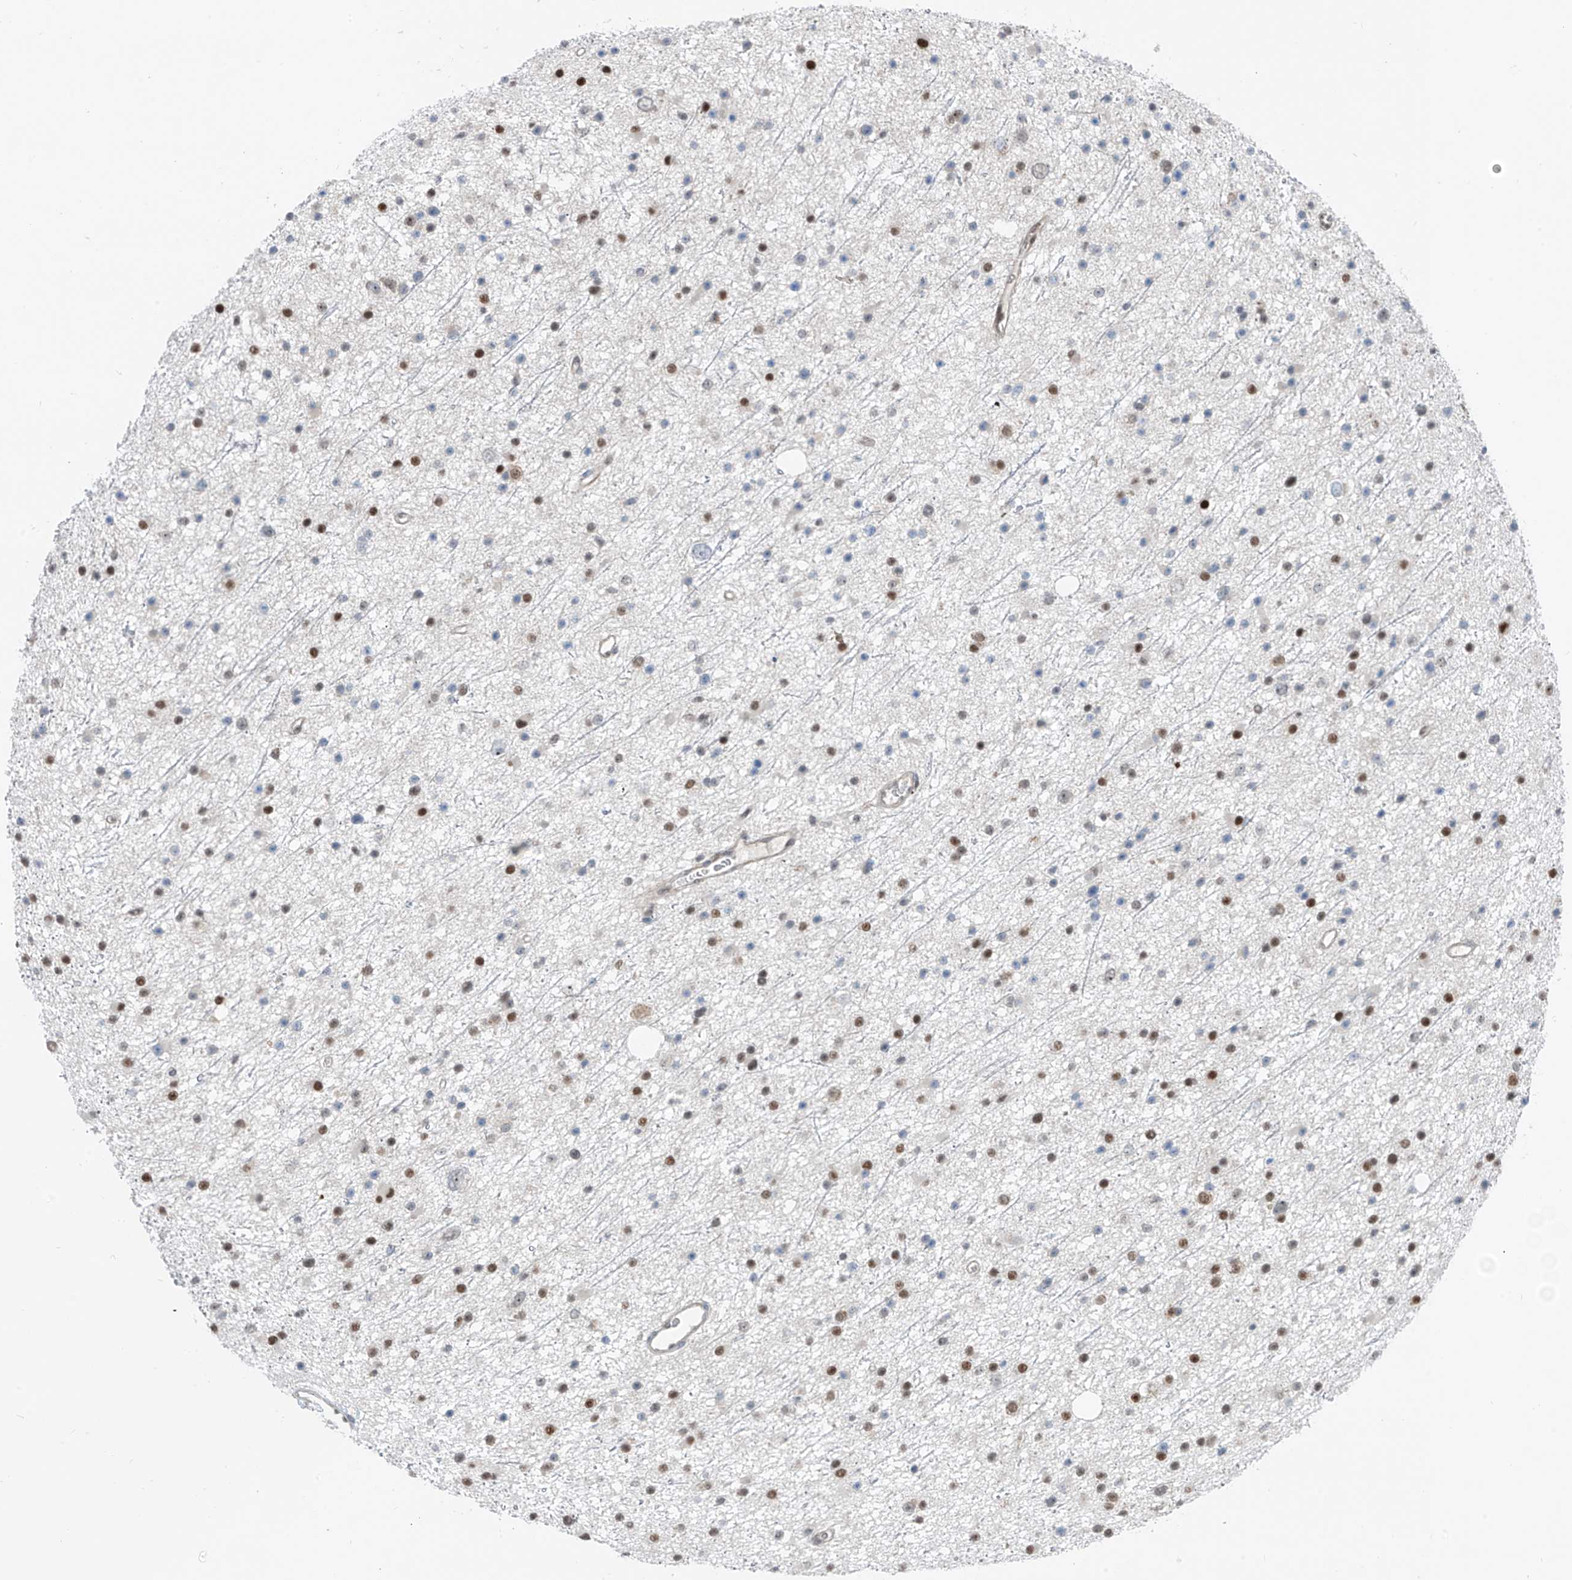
{"staining": {"intensity": "moderate", "quantity": "<25%", "location": "nuclear"}, "tissue": "glioma", "cell_type": "Tumor cells", "image_type": "cancer", "snomed": [{"axis": "morphology", "description": "Glioma, malignant, Low grade"}, {"axis": "topography", "description": "Cerebral cortex"}], "caption": "Low-grade glioma (malignant) stained with a protein marker shows moderate staining in tumor cells.", "gene": "RBP7", "patient": {"sex": "female", "age": 39}}